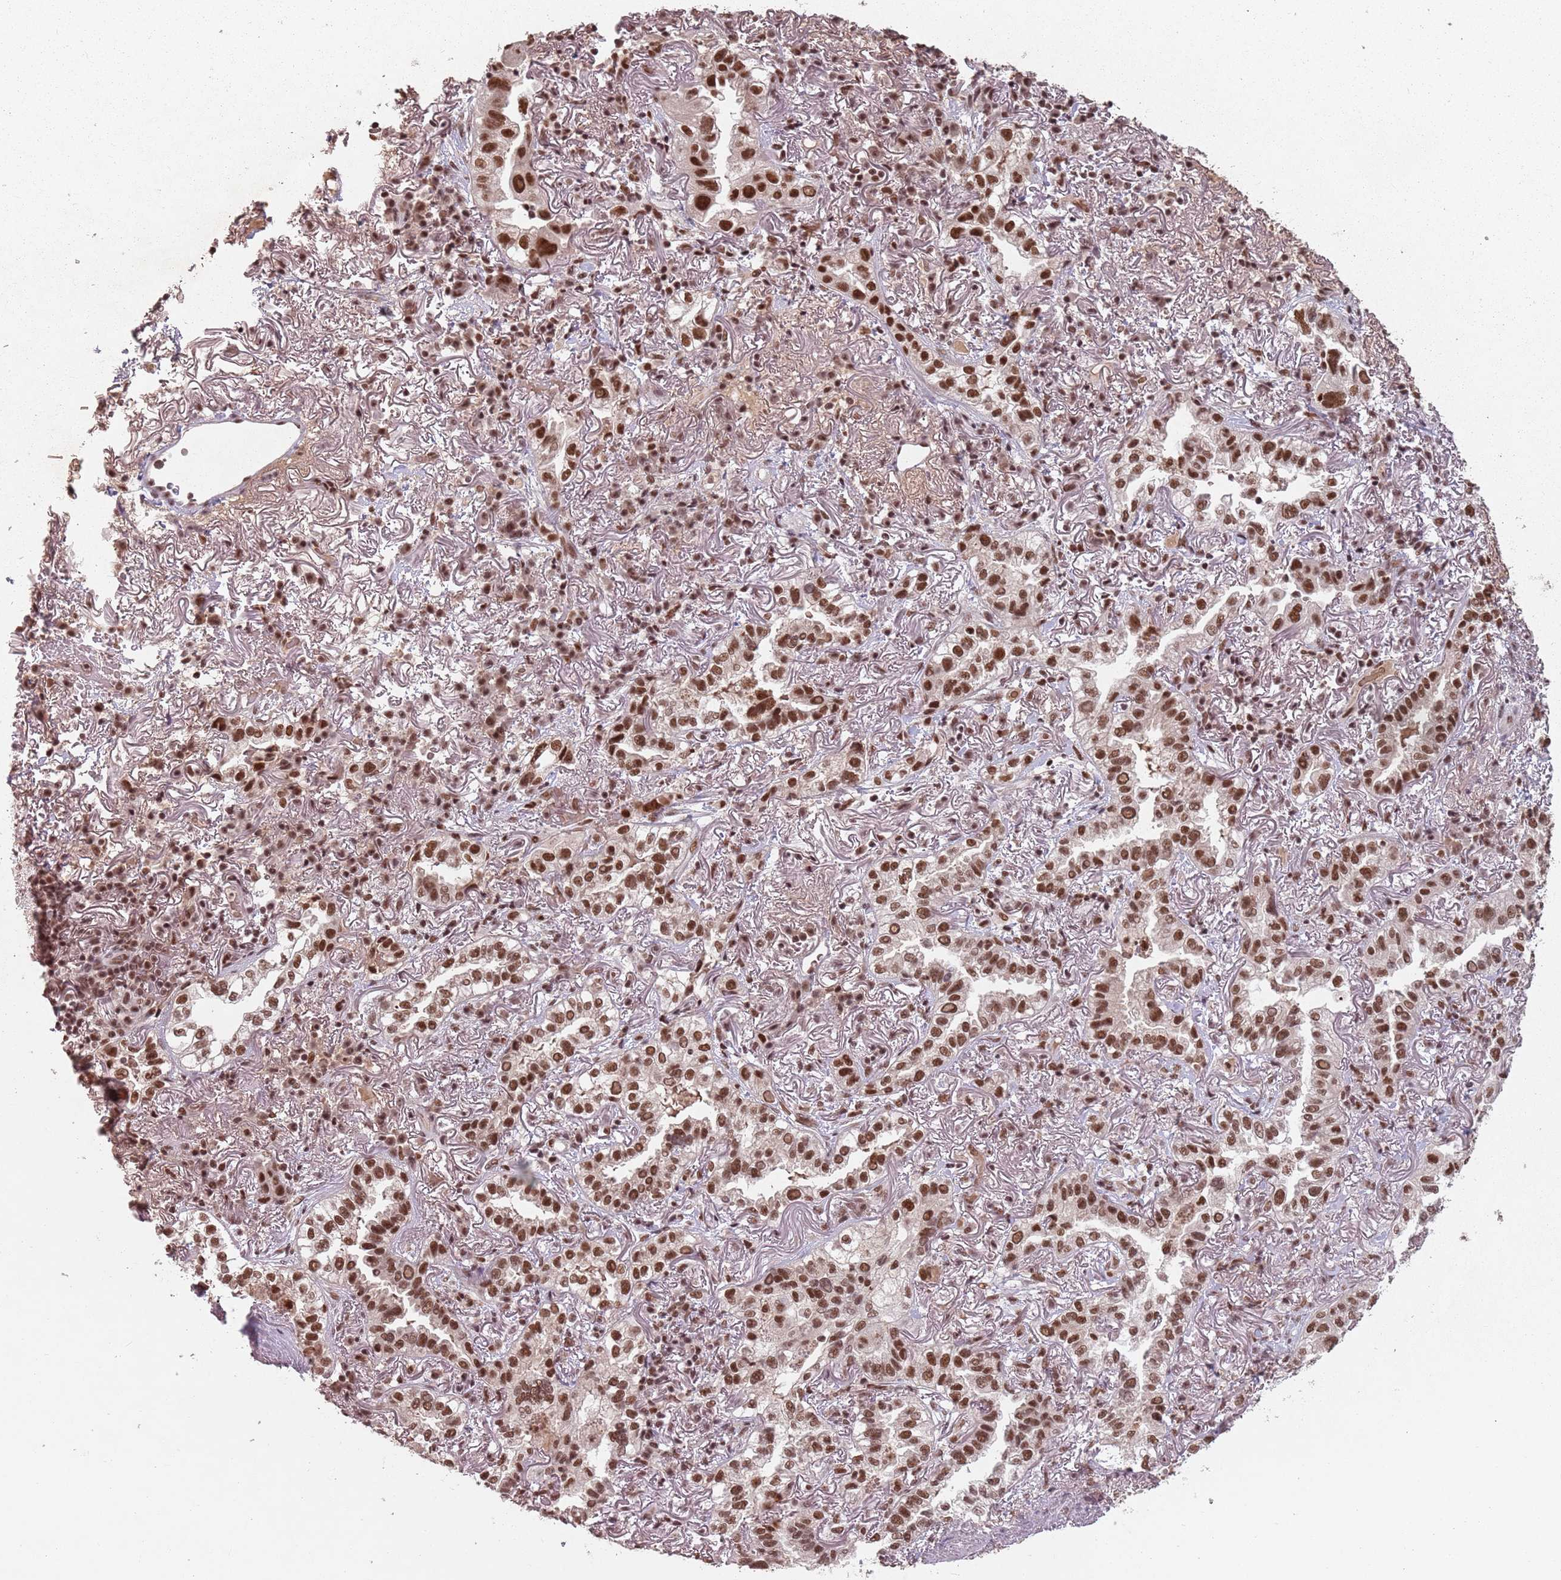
{"staining": {"intensity": "moderate", "quantity": ">75%", "location": "nuclear"}, "tissue": "lung cancer", "cell_type": "Tumor cells", "image_type": "cancer", "snomed": [{"axis": "morphology", "description": "Adenocarcinoma, NOS"}, {"axis": "topography", "description": "Lung"}], "caption": "DAB (3,3'-diaminobenzidine) immunohistochemical staining of human adenocarcinoma (lung) shows moderate nuclear protein staining in about >75% of tumor cells.", "gene": "NCBP1", "patient": {"sex": "female", "age": 69}}